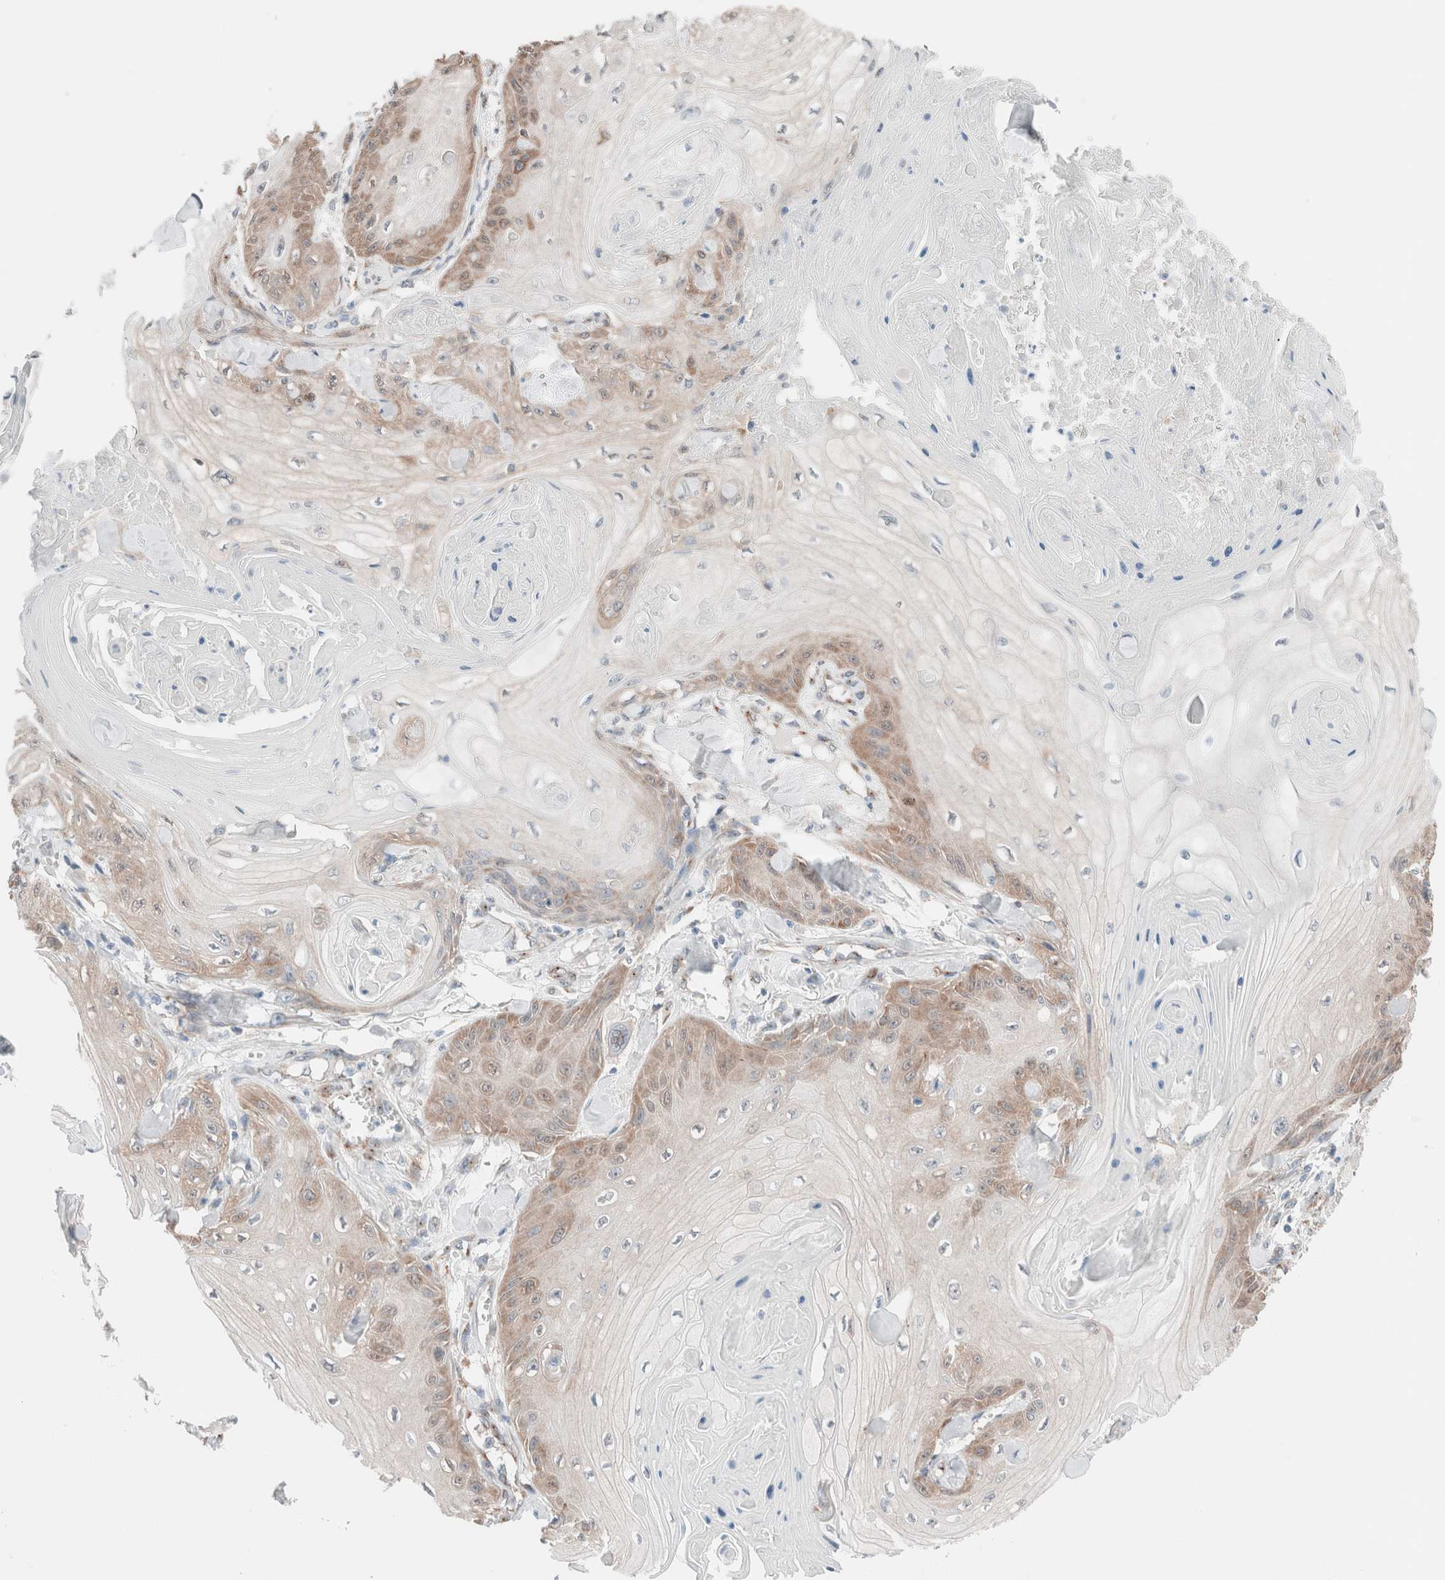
{"staining": {"intensity": "moderate", "quantity": "<25%", "location": "cytoplasmic/membranous"}, "tissue": "skin cancer", "cell_type": "Tumor cells", "image_type": "cancer", "snomed": [{"axis": "morphology", "description": "Squamous cell carcinoma, NOS"}, {"axis": "topography", "description": "Skin"}], "caption": "Immunohistochemistry (IHC) micrograph of human skin squamous cell carcinoma stained for a protein (brown), which shows low levels of moderate cytoplasmic/membranous expression in approximately <25% of tumor cells.", "gene": "CASC3", "patient": {"sex": "male", "age": 74}}